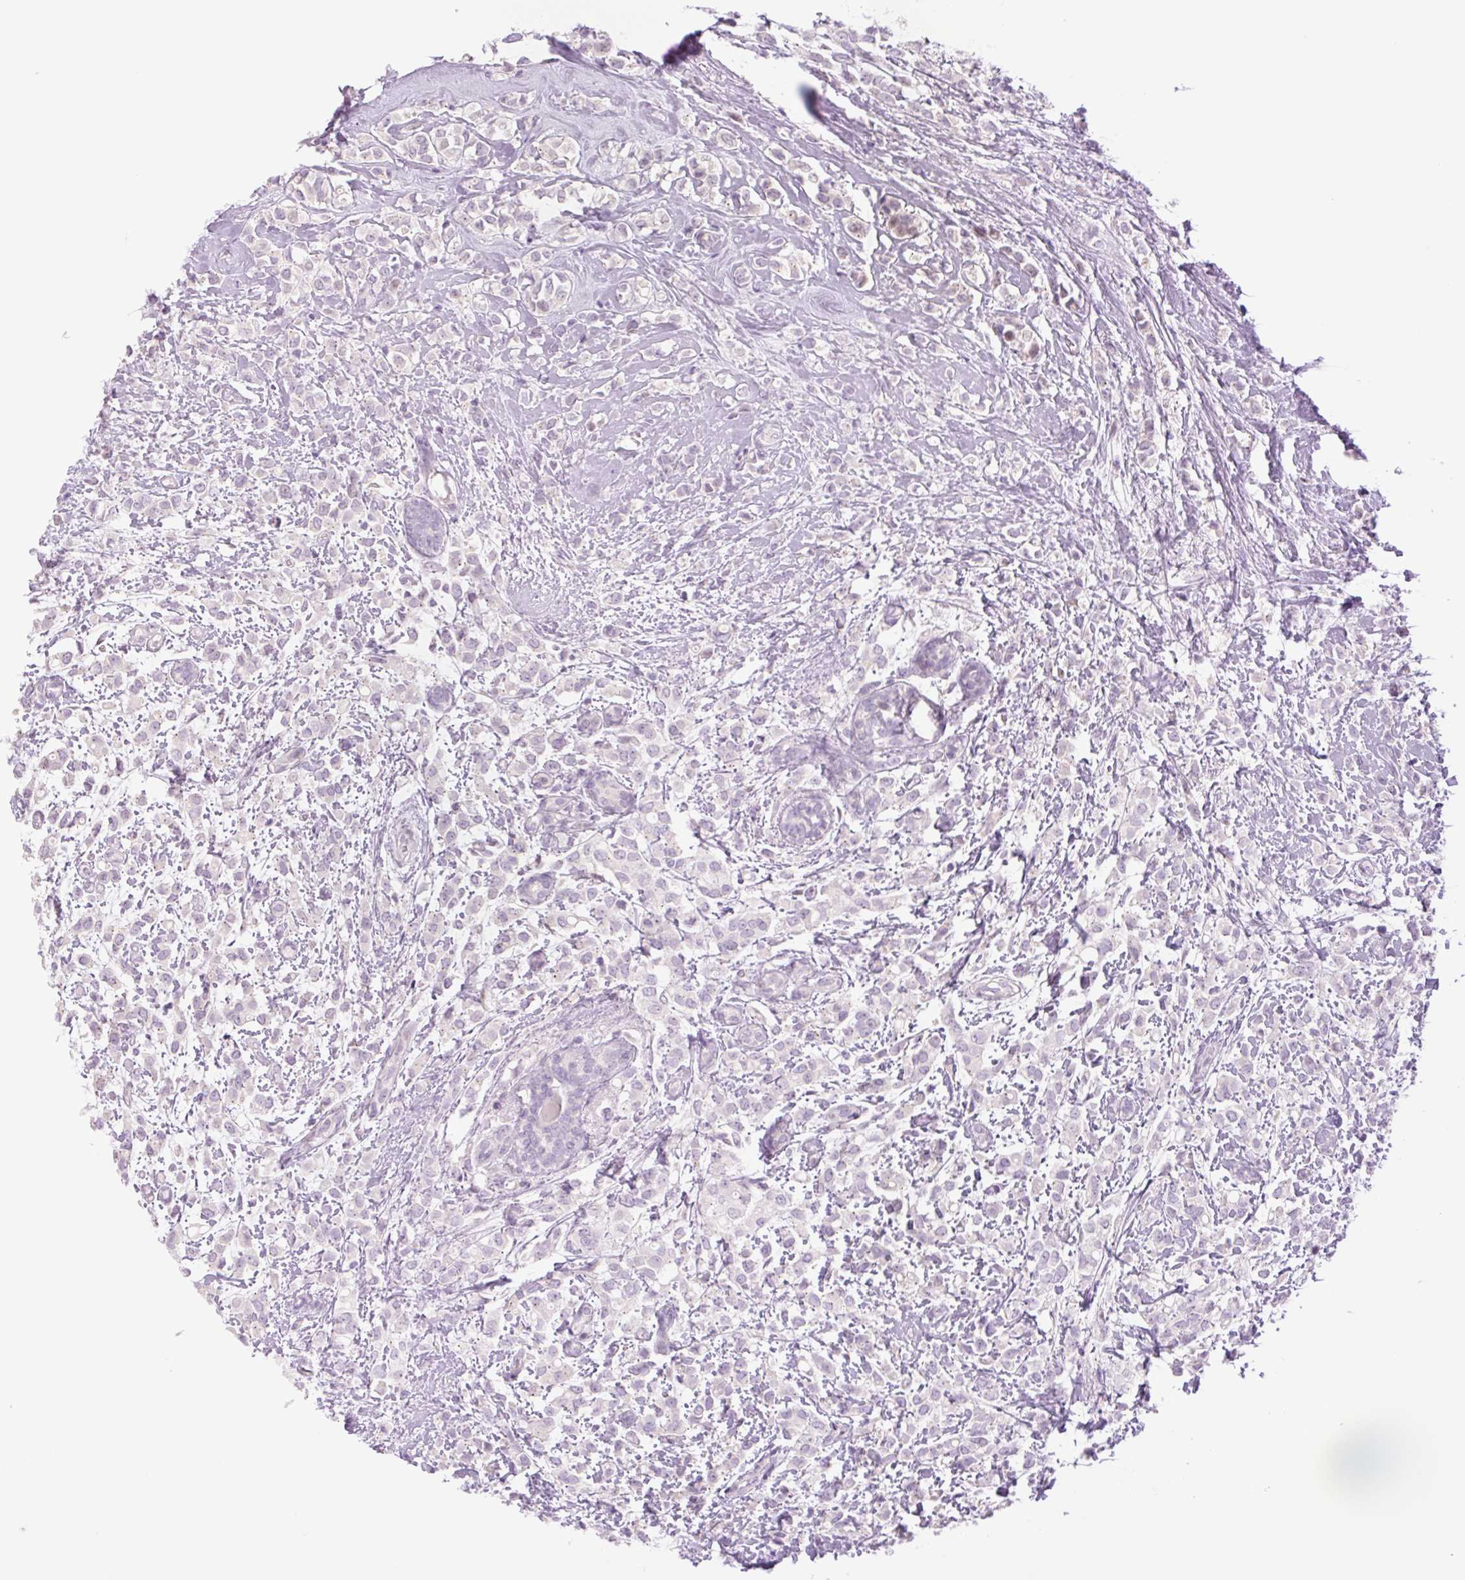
{"staining": {"intensity": "negative", "quantity": "none", "location": "none"}, "tissue": "breast cancer", "cell_type": "Tumor cells", "image_type": "cancer", "snomed": [{"axis": "morphology", "description": "Lobular carcinoma"}, {"axis": "topography", "description": "Breast"}], "caption": "A histopathology image of human breast lobular carcinoma is negative for staining in tumor cells.", "gene": "TBX15", "patient": {"sex": "female", "age": 68}}